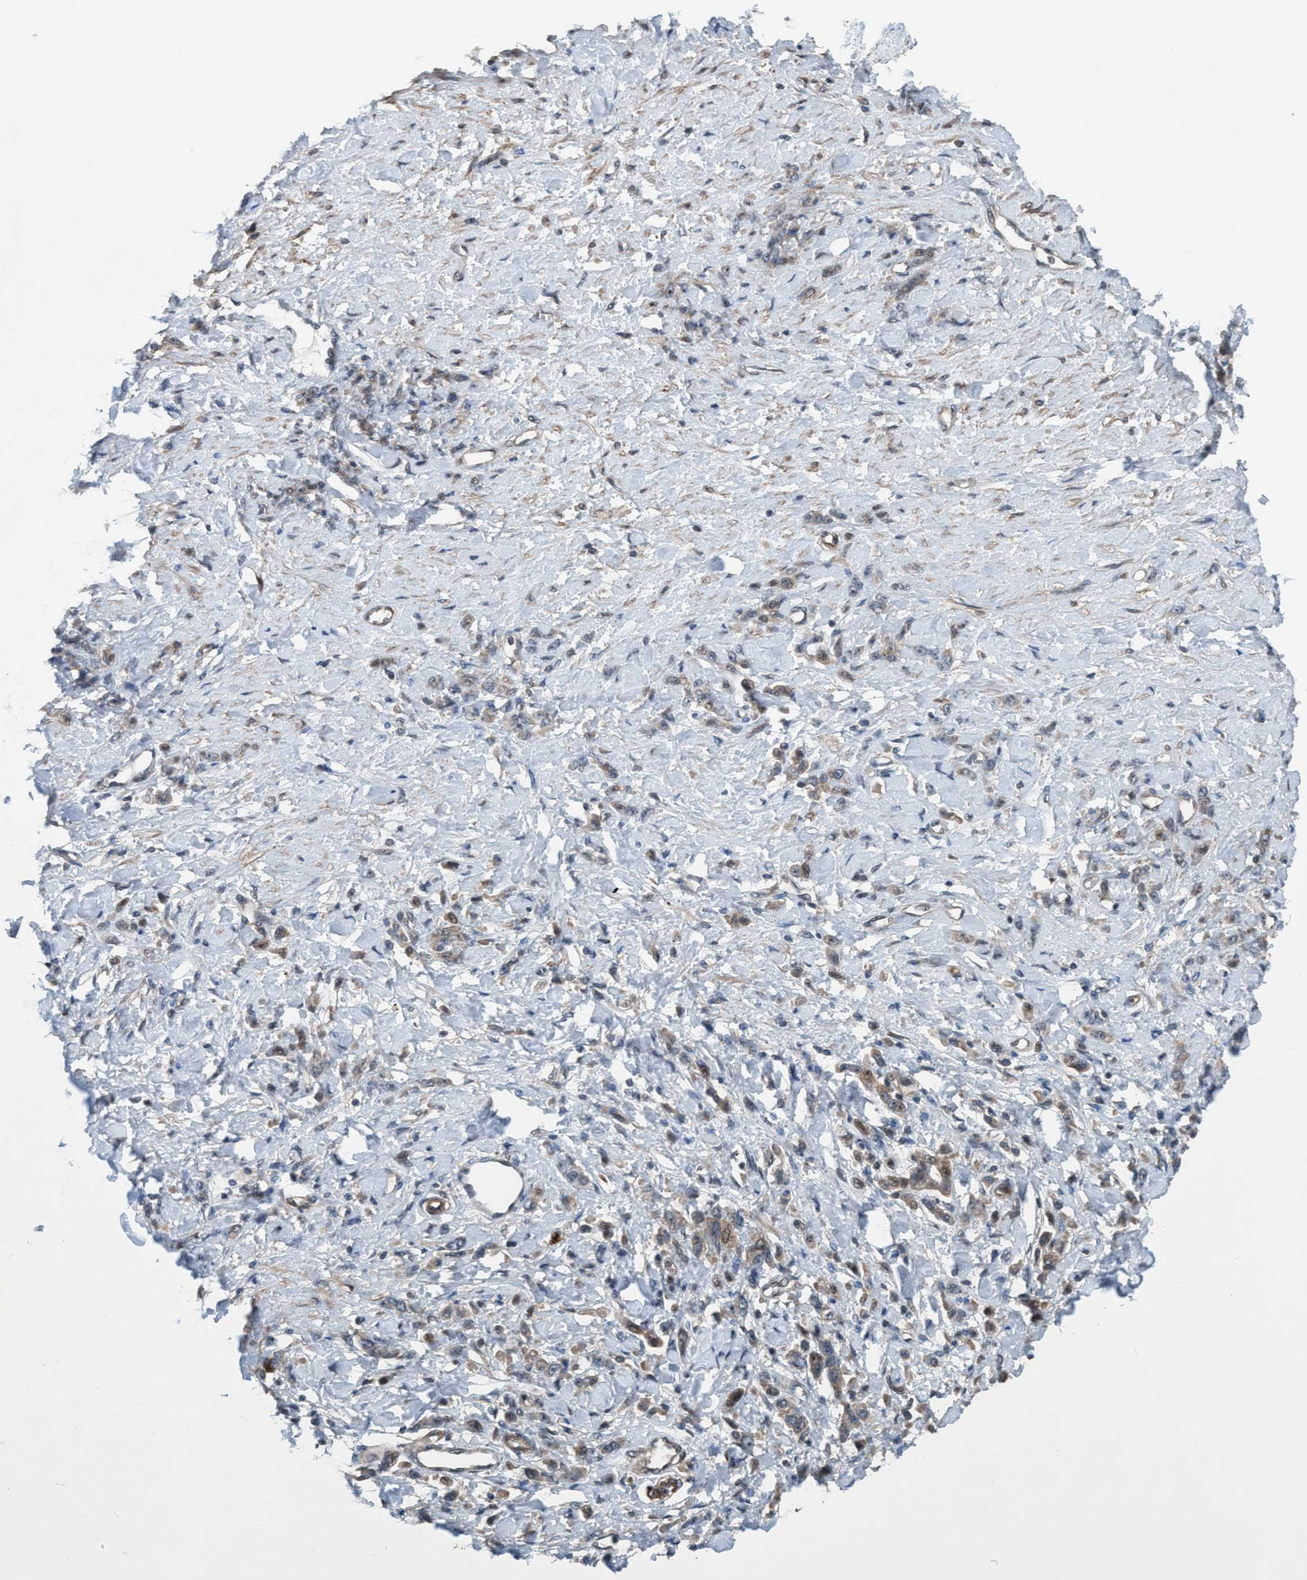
{"staining": {"intensity": "weak", "quantity": ">75%", "location": "cytoplasmic/membranous"}, "tissue": "stomach cancer", "cell_type": "Tumor cells", "image_type": "cancer", "snomed": [{"axis": "morphology", "description": "Normal tissue, NOS"}, {"axis": "morphology", "description": "Adenocarcinoma, NOS"}, {"axis": "topography", "description": "Stomach"}], "caption": "A low amount of weak cytoplasmic/membranous positivity is seen in approximately >75% of tumor cells in adenocarcinoma (stomach) tissue.", "gene": "NISCH", "patient": {"sex": "male", "age": 82}}